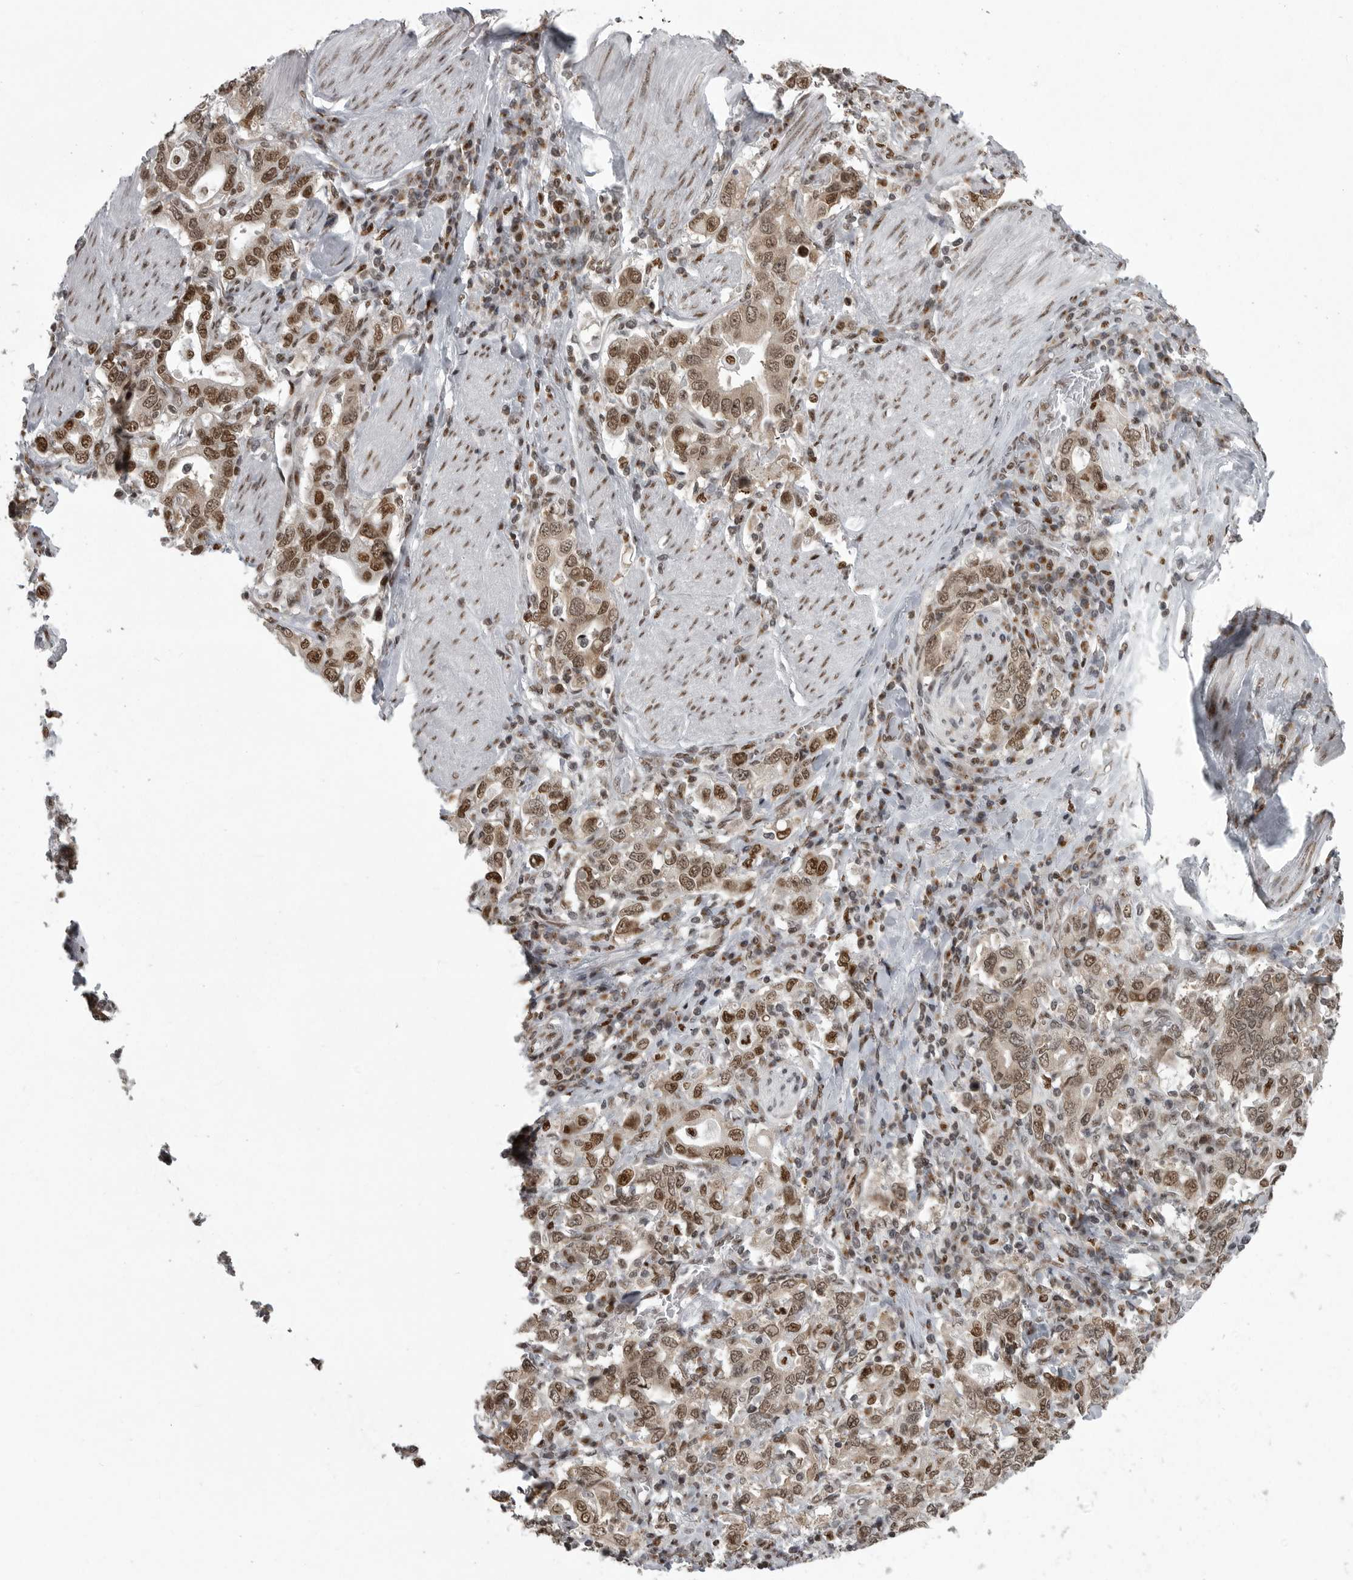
{"staining": {"intensity": "moderate", "quantity": ">75%", "location": "cytoplasmic/membranous,nuclear"}, "tissue": "stomach cancer", "cell_type": "Tumor cells", "image_type": "cancer", "snomed": [{"axis": "morphology", "description": "Adenocarcinoma, NOS"}, {"axis": "topography", "description": "Stomach, upper"}], "caption": "The photomicrograph reveals immunohistochemical staining of stomach adenocarcinoma. There is moderate cytoplasmic/membranous and nuclear expression is appreciated in about >75% of tumor cells. The staining is performed using DAB (3,3'-diaminobenzidine) brown chromogen to label protein expression. The nuclei are counter-stained blue using hematoxylin.", "gene": "YAF2", "patient": {"sex": "male", "age": 62}}